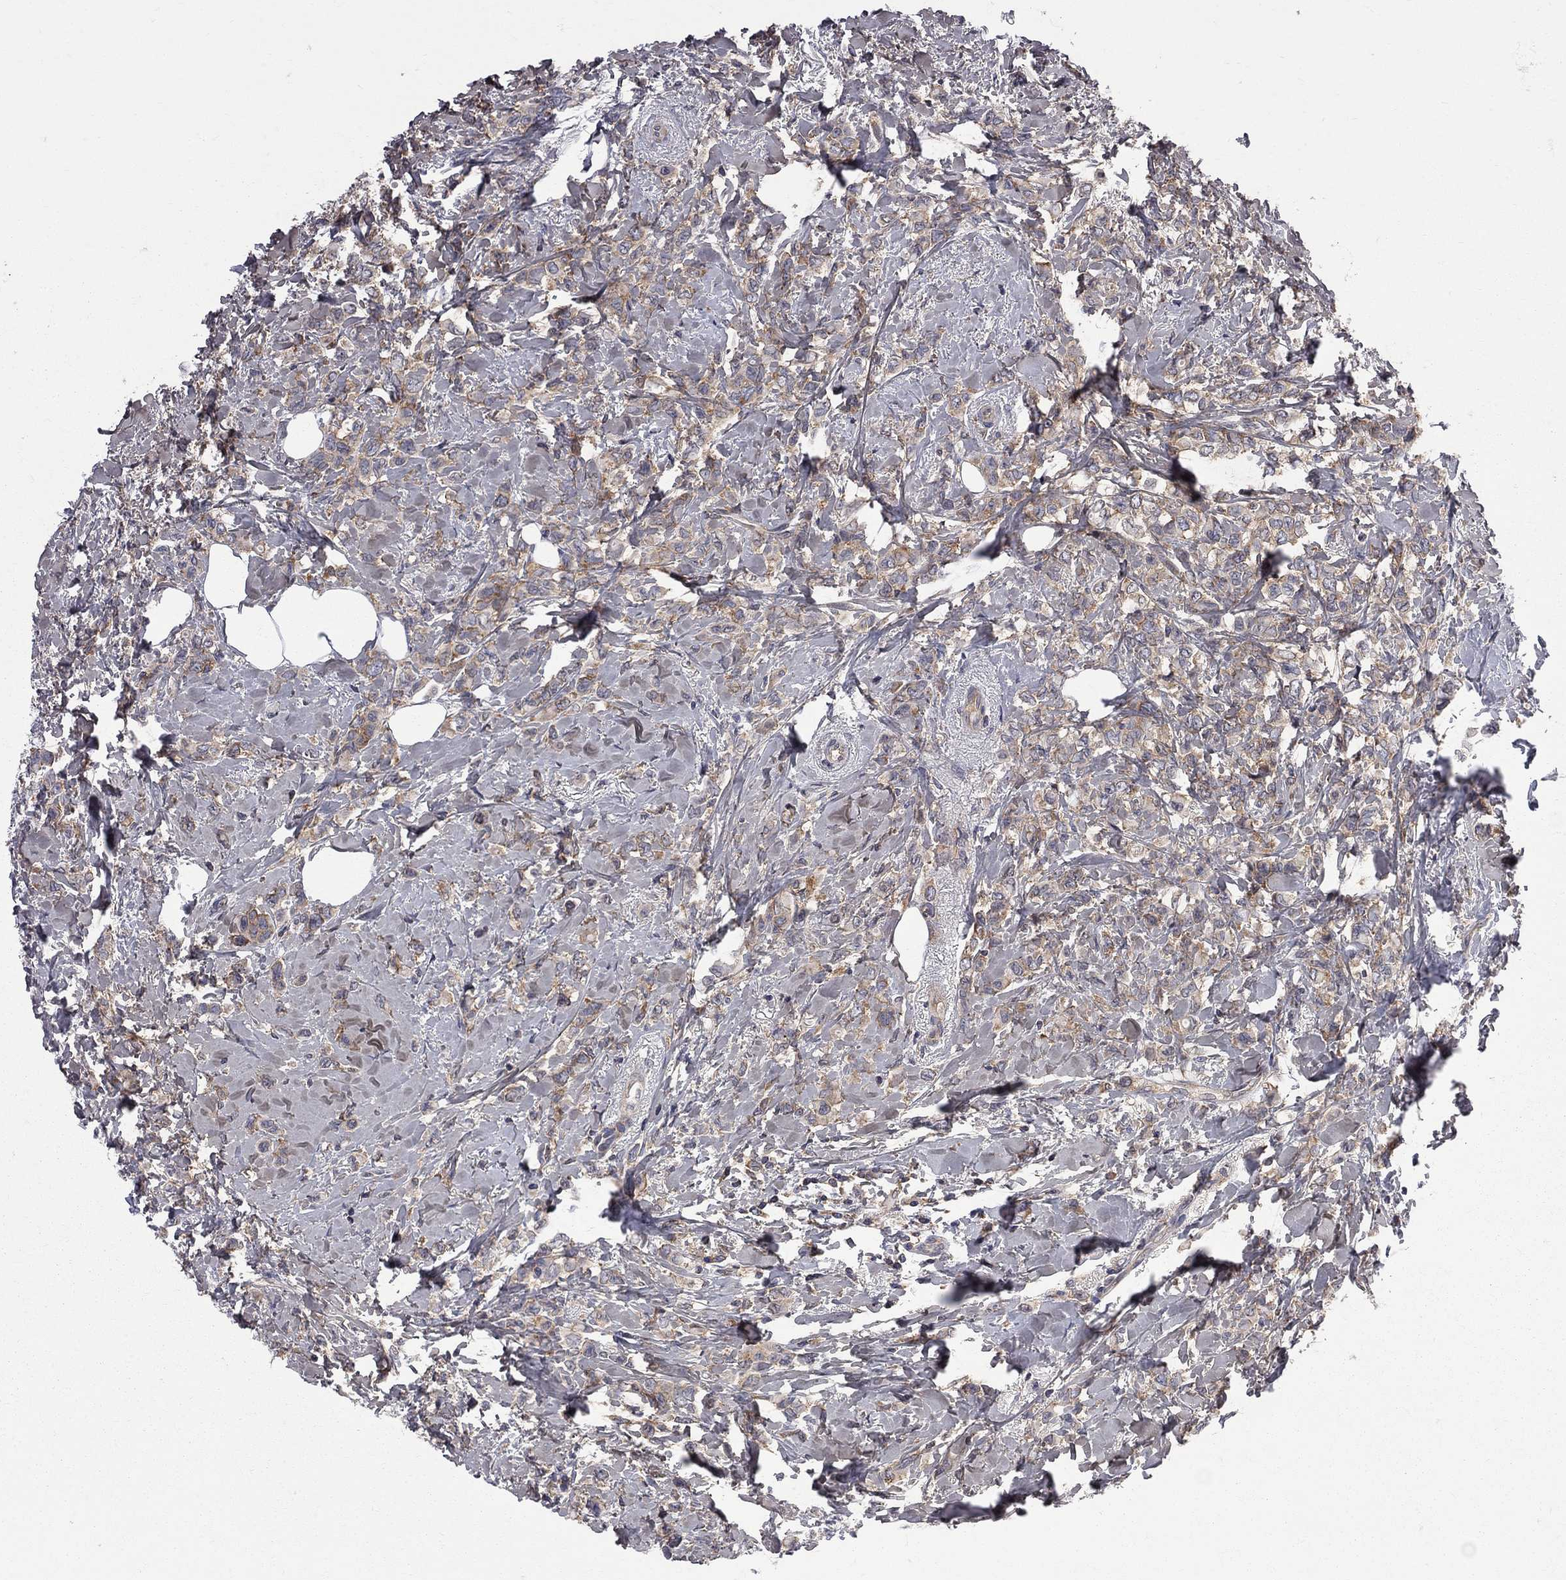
{"staining": {"intensity": "weak", "quantity": ">75%", "location": "cytoplasmic/membranous"}, "tissue": "breast cancer", "cell_type": "Tumor cells", "image_type": "cancer", "snomed": [{"axis": "morphology", "description": "Lobular carcinoma"}, {"axis": "topography", "description": "Breast"}], "caption": "Breast cancer (lobular carcinoma) stained with a brown dye displays weak cytoplasmic/membranous positive staining in about >75% of tumor cells.", "gene": "CNOT11", "patient": {"sex": "female", "age": 66}}